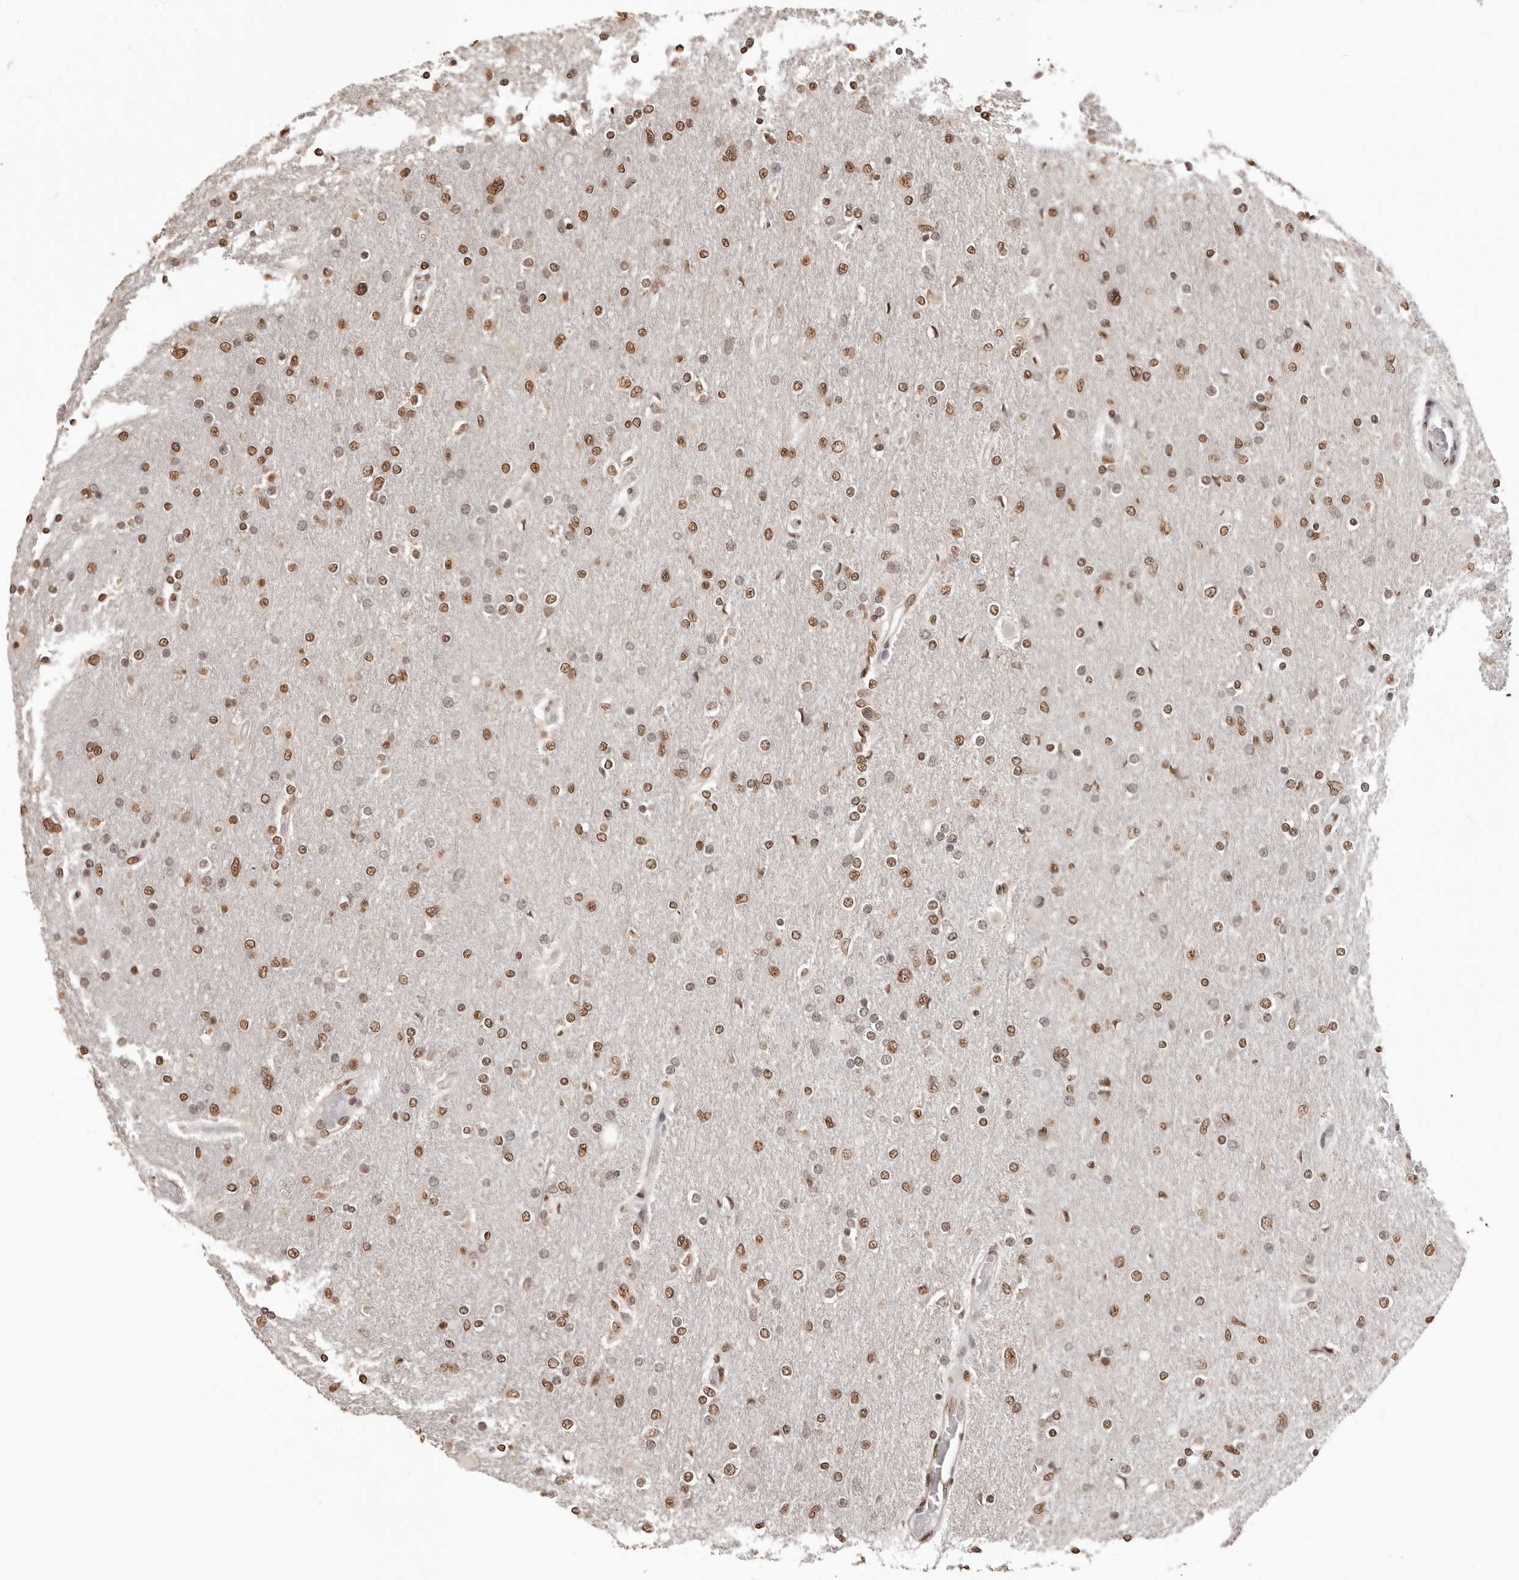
{"staining": {"intensity": "moderate", "quantity": ">75%", "location": "nuclear"}, "tissue": "glioma", "cell_type": "Tumor cells", "image_type": "cancer", "snomed": [{"axis": "morphology", "description": "Glioma, malignant, High grade"}, {"axis": "topography", "description": "Cerebral cortex"}], "caption": "This is a photomicrograph of immunohistochemistry (IHC) staining of glioma, which shows moderate staining in the nuclear of tumor cells.", "gene": "OLIG3", "patient": {"sex": "female", "age": 36}}